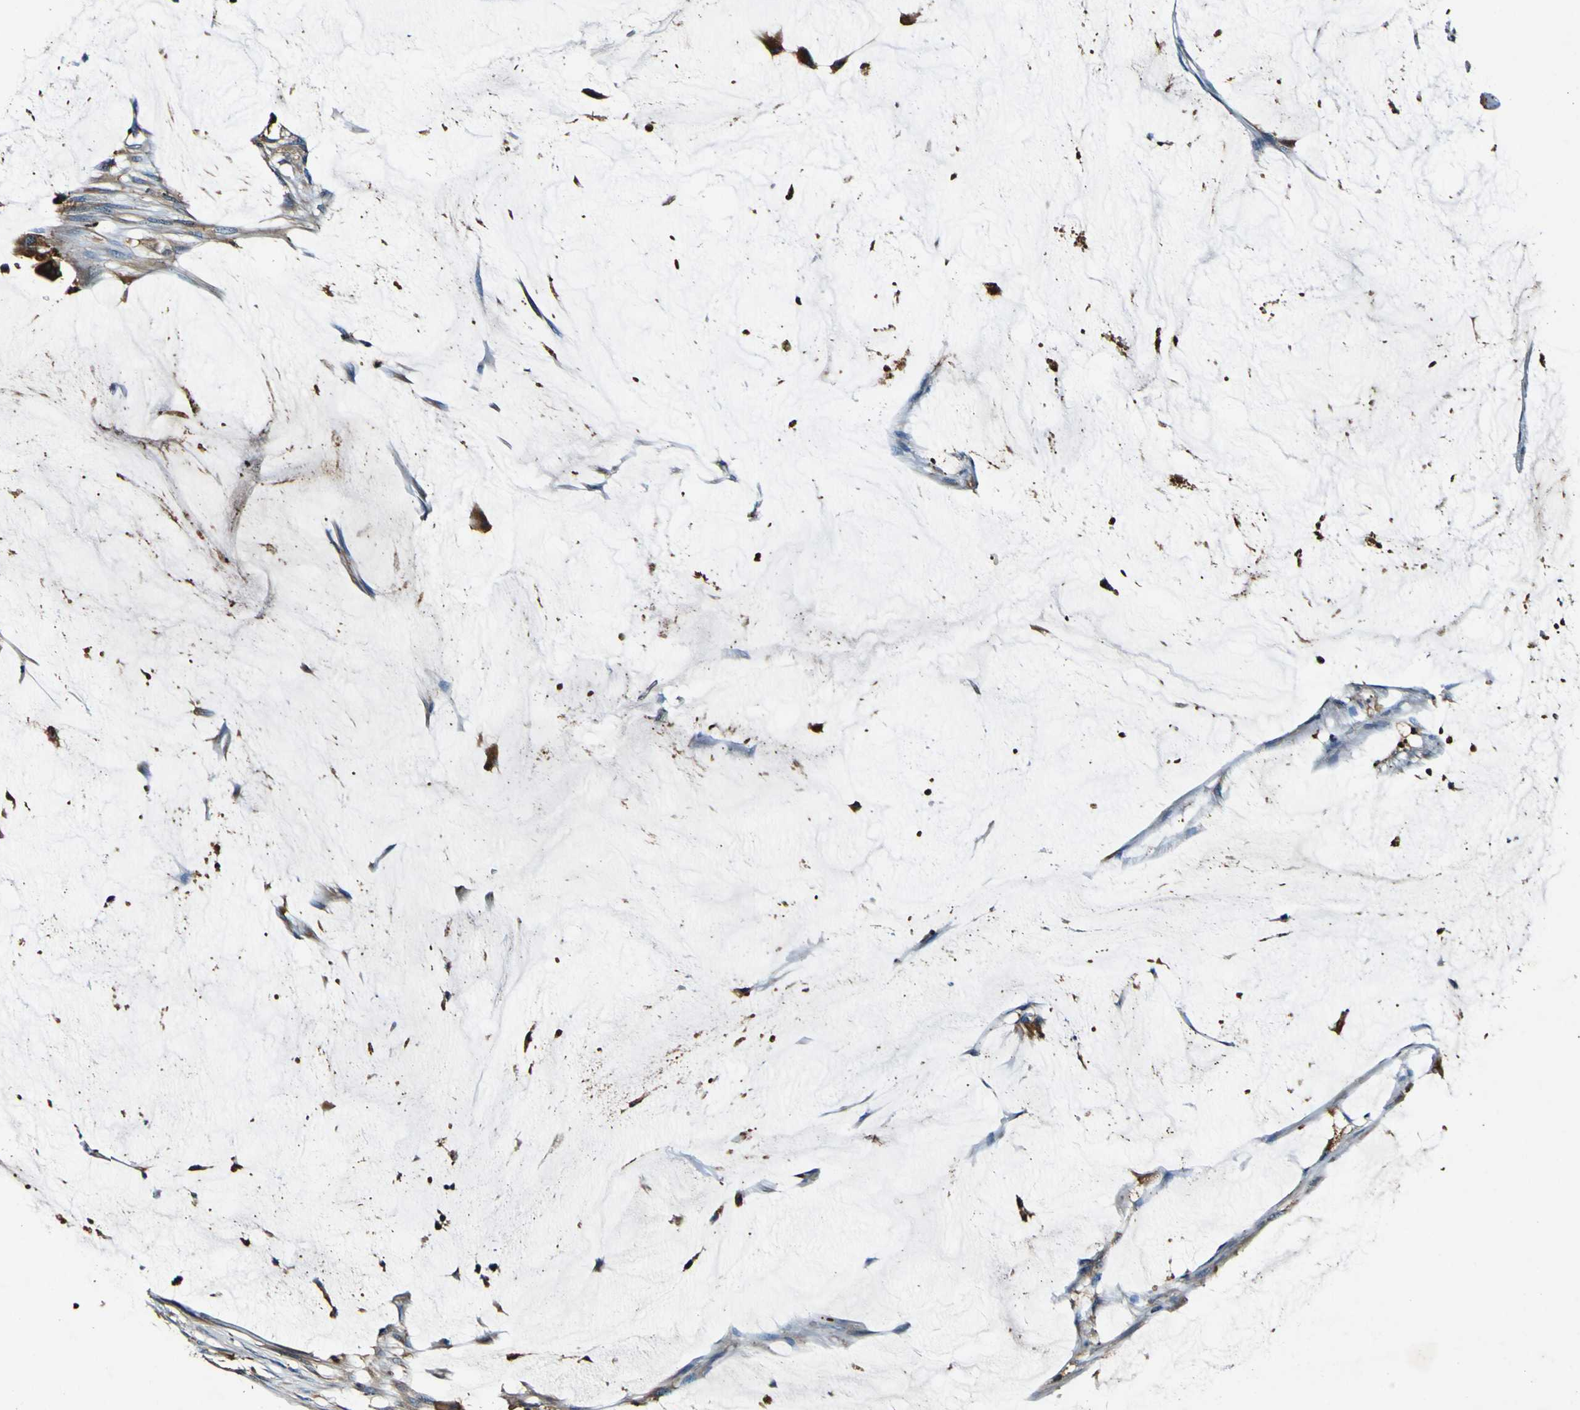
{"staining": {"intensity": "strong", "quantity": ">75%", "location": "cytoplasmic/membranous"}, "tissue": "colorectal cancer", "cell_type": "Tumor cells", "image_type": "cancer", "snomed": [{"axis": "morphology", "description": "Adenocarcinoma, NOS"}, {"axis": "topography", "description": "Rectum"}], "caption": "Protein analysis of colorectal adenocarcinoma tissue demonstrates strong cytoplasmic/membranous expression in about >75% of tumor cells.", "gene": "RHOT2", "patient": {"sex": "female", "age": 66}}